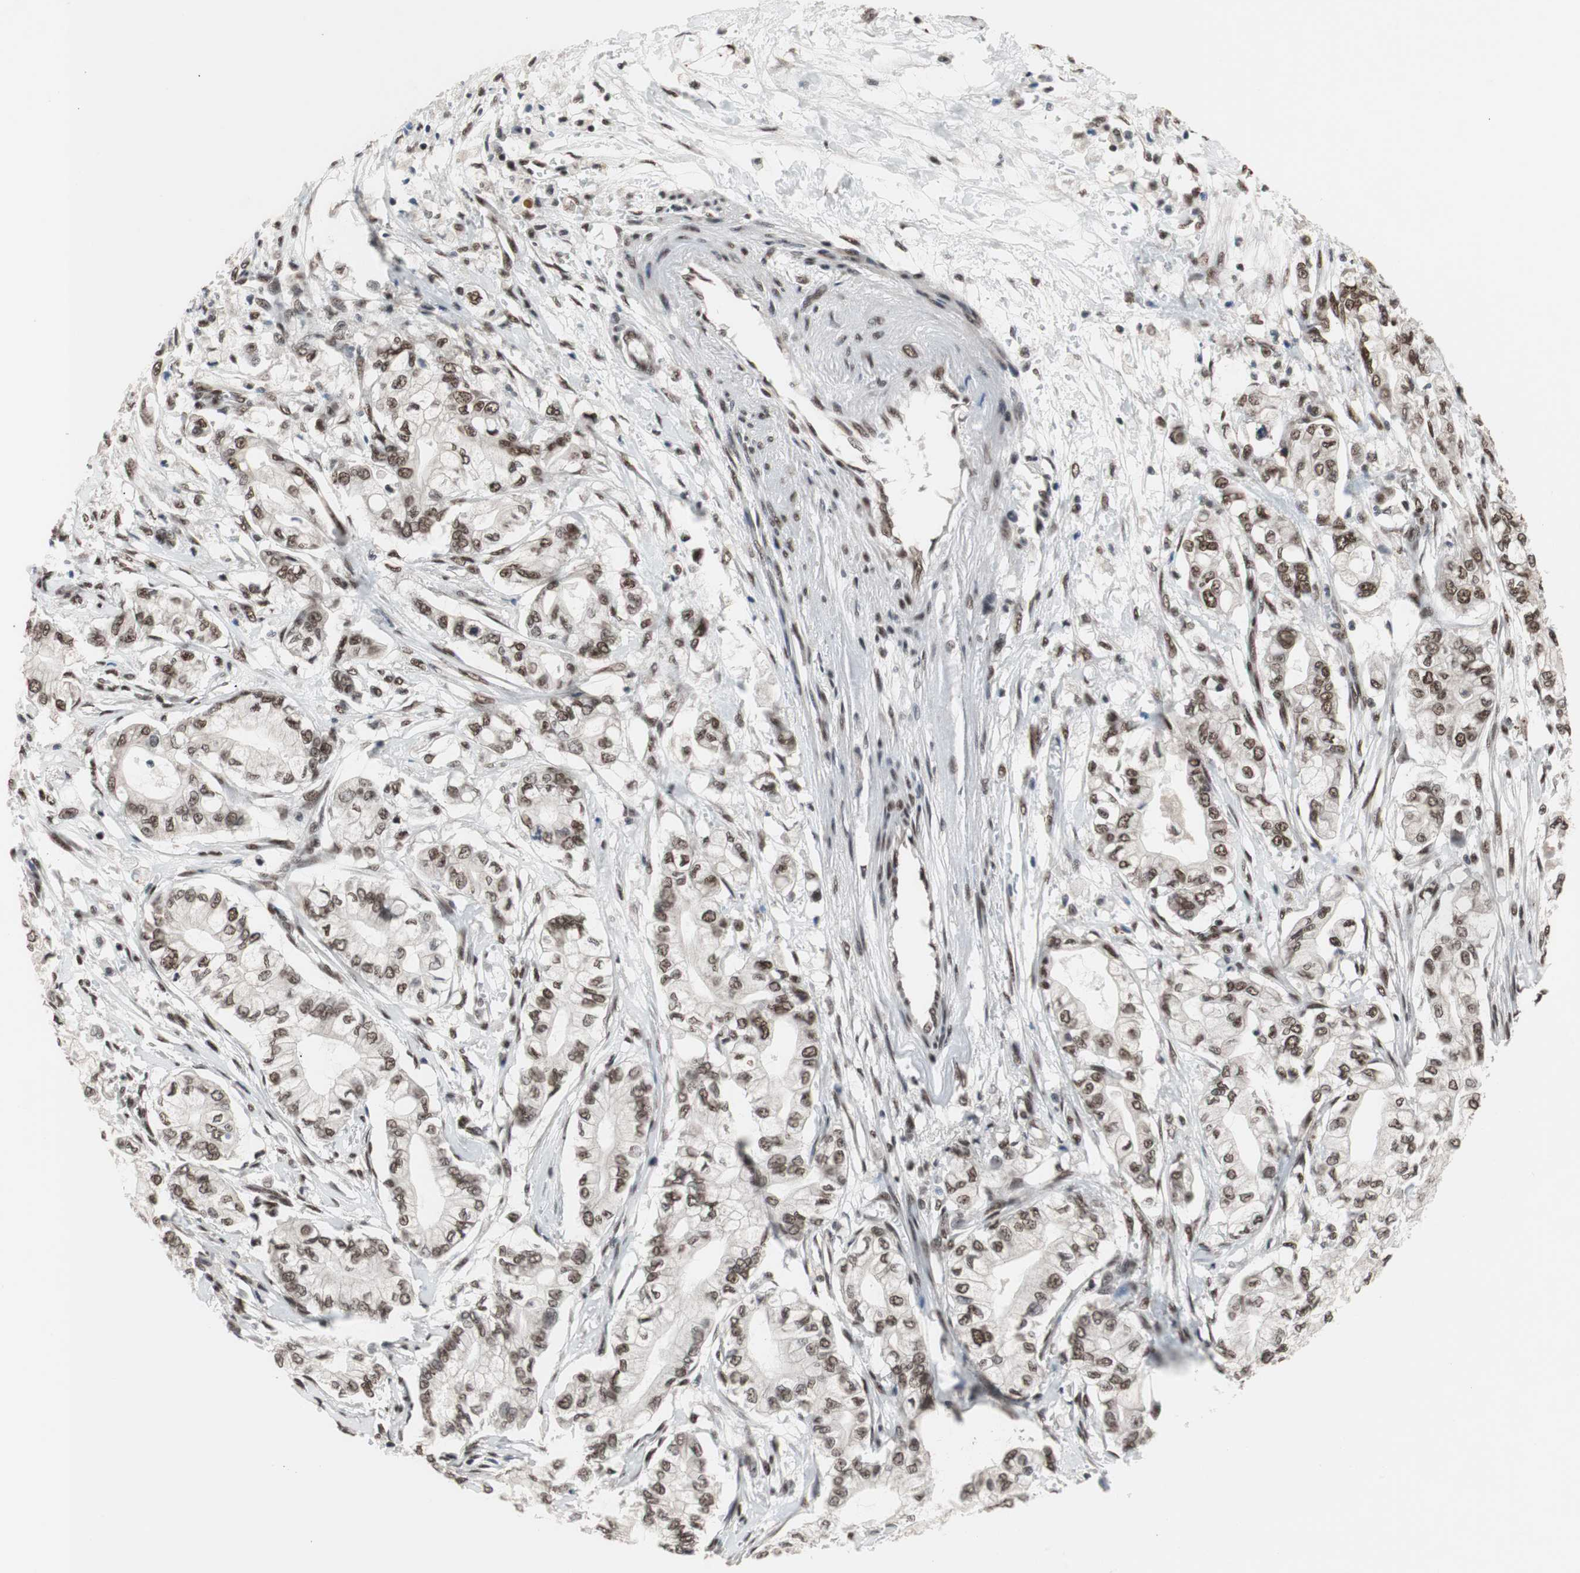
{"staining": {"intensity": "moderate", "quantity": ">75%", "location": "nuclear"}, "tissue": "pancreatic cancer", "cell_type": "Tumor cells", "image_type": "cancer", "snomed": [{"axis": "morphology", "description": "Adenocarcinoma, NOS"}, {"axis": "topography", "description": "Pancreas"}], "caption": "An image showing moderate nuclear staining in about >75% of tumor cells in pancreatic cancer, as visualized by brown immunohistochemical staining.", "gene": "CHAMP1", "patient": {"sex": "male", "age": 70}}